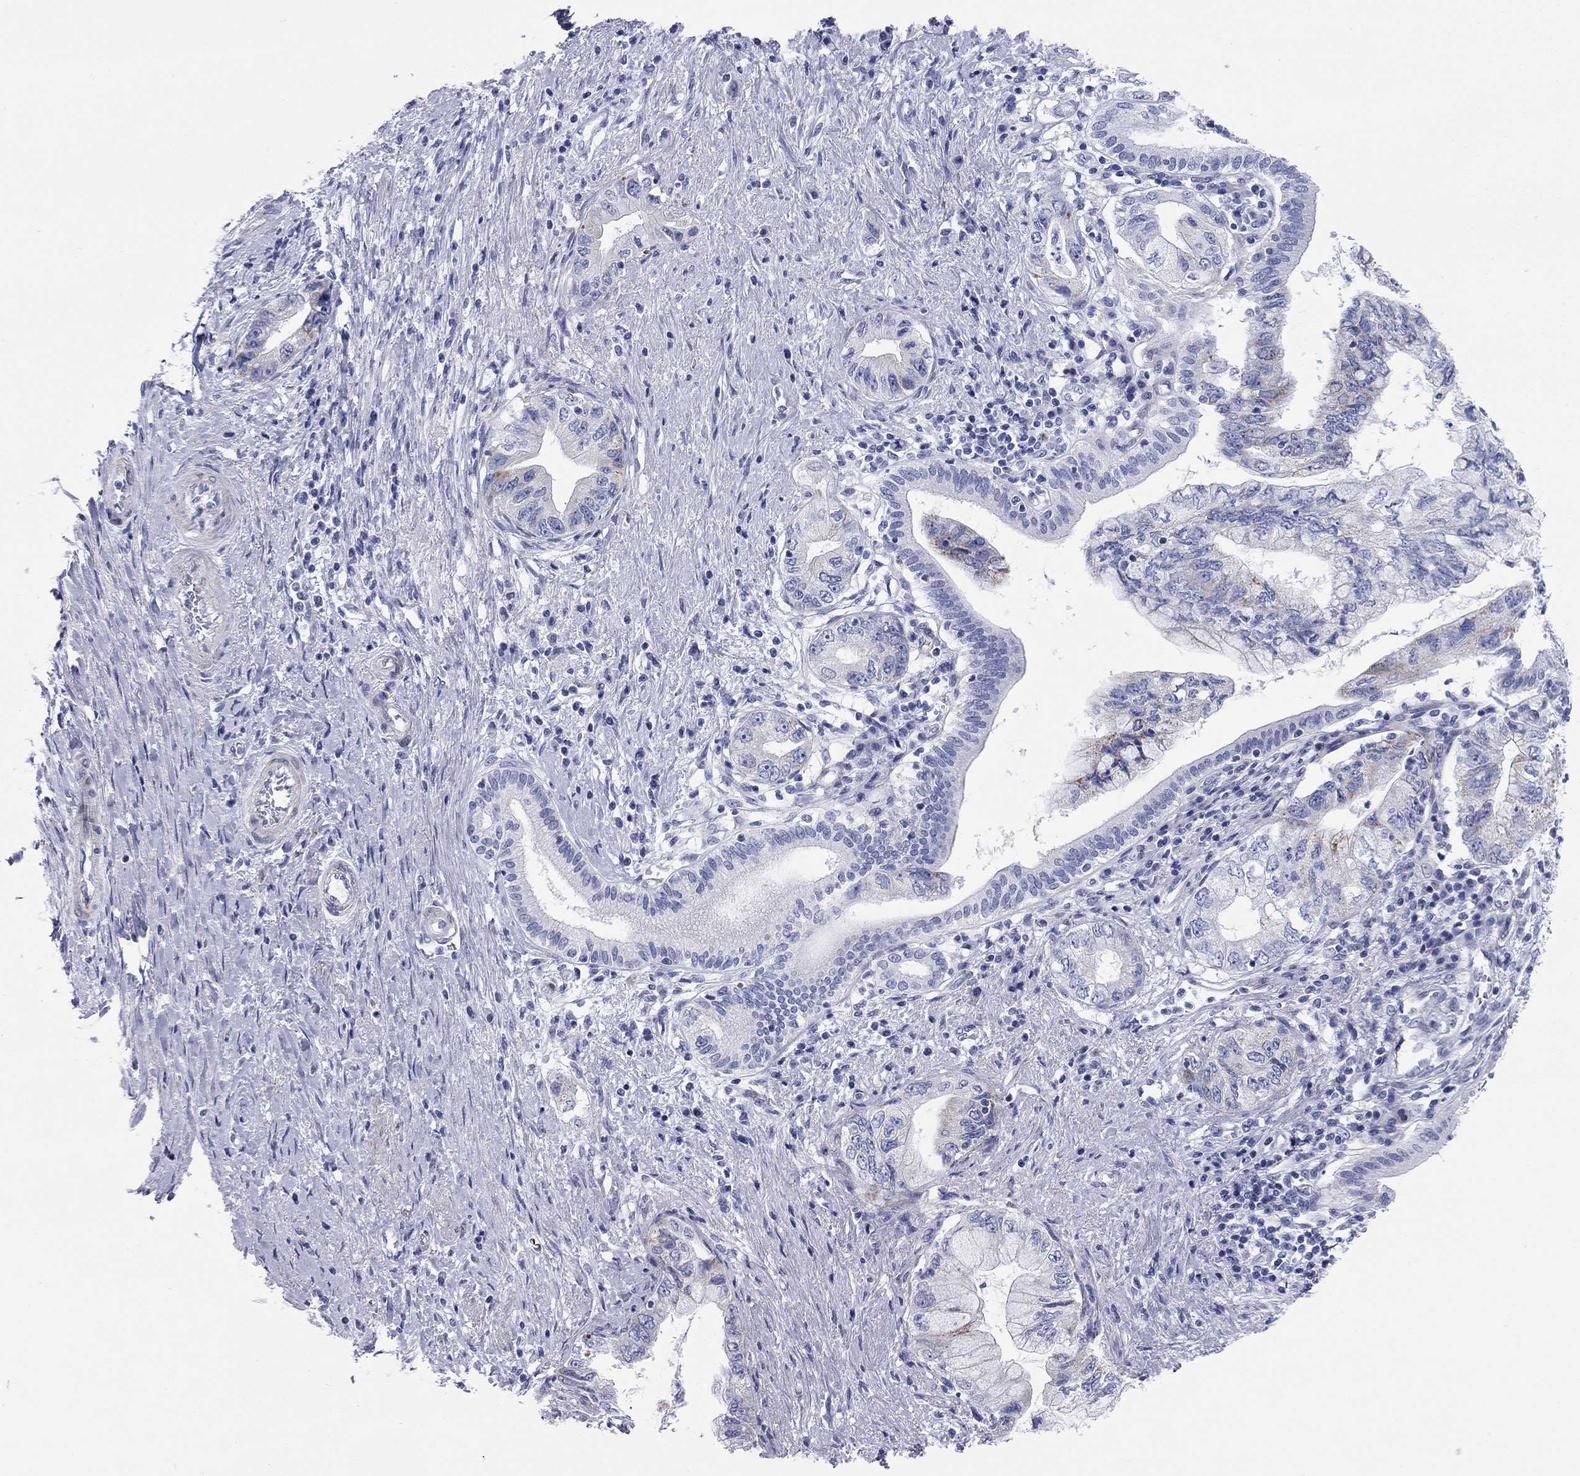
{"staining": {"intensity": "strong", "quantity": "<25%", "location": "cytoplasmic/membranous"}, "tissue": "pancreatic cancer", "cell_type": "Tumor cells", "image_type": "cancer", "snomed": [{"axis": "morphology", "description": "Adenocarcinoma, NOS"}, {"axis": "topography", "description": "Pancreas"}], "caption": "Immunohistochemical staining of pancreatic cancer shows medium levels of strong cytoplasmic/membranous protein staining in approximately <25% of tumor cells.", "gene": "CHI3L2", "patient": {"sex": "female", "age": 73}}